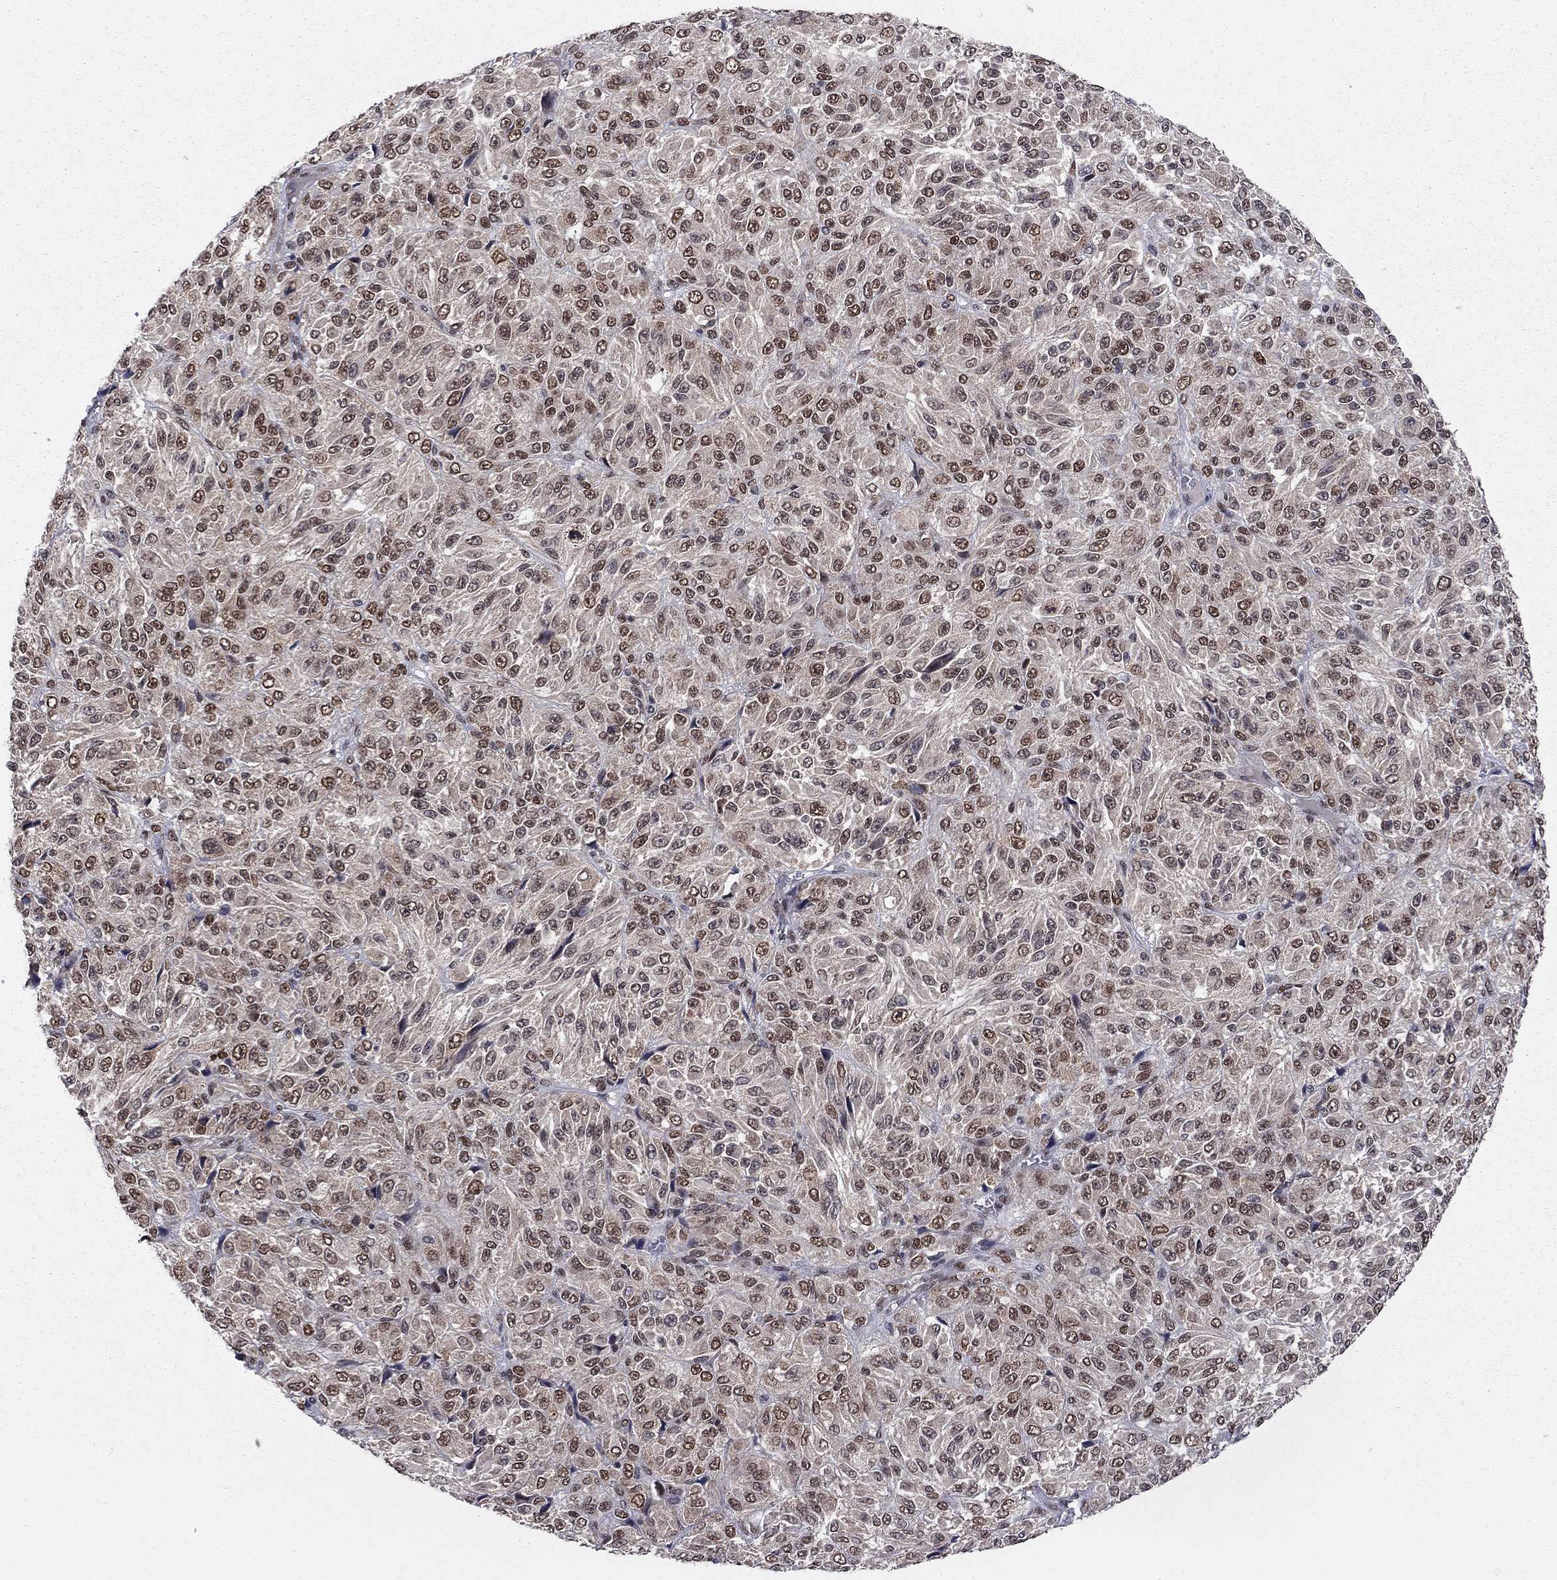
{"staining": {"intensity": "moderate", "quantity": "25%-75%", "location": "nuclear"}, "tissue": "melanoma", "cell_type": "Tumor cells", "image_type": "cancer", "snomed": [{"axis": "morphology", "description": "Malignant melanoma, Metastatic site"}, {"axis": "topography", "description": "Brain"}], "caption": "IHC micrograph of human melanoma stained for a protein (brown), which exhibits medium levels of moderate nuclear staining in approximately 25%-75% of tumor cells.", "gene": "SAP30L", "patient": {"sex": "female", "age": 56}}